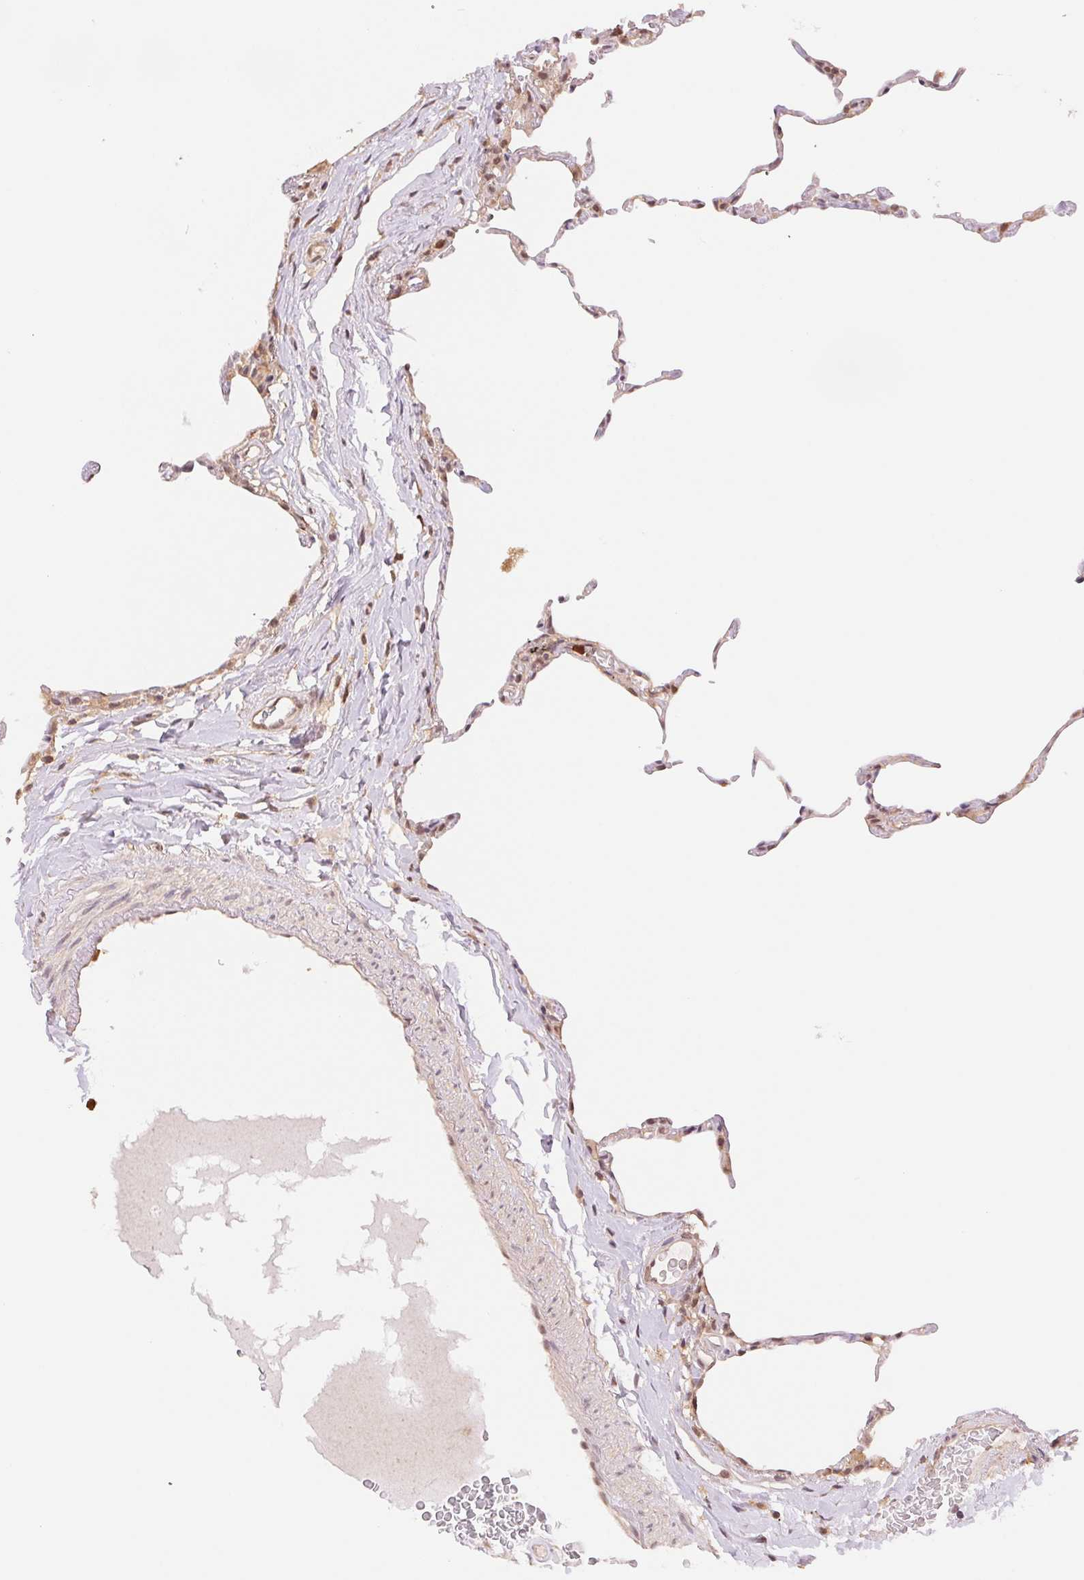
{"staining": {"intensity": "weak", "quantity": "25%-75%", "location": "cytoplasmic/membranous,nuclear"}, "tissue": "lung", "cell_type": "Alveolar cells", "image_type": "normal", "snomed": [{"axis": "morphology", "description": "Normal tissue, NOS"}, {"axis": "topography", "description": "Lung"}], "caption": "Brown immunohistochemical staining in benign human lung shows weak cytoplasmic/membranous,nuclear expression in approximately 25%-75% of alveolar cells. (DAB (3,3'-diaminobenzidine) IHC, brown staining for protein, blue staining for nuclei).", "gene": "CDC123", "patient": {"sex": "female", "age": 57}}